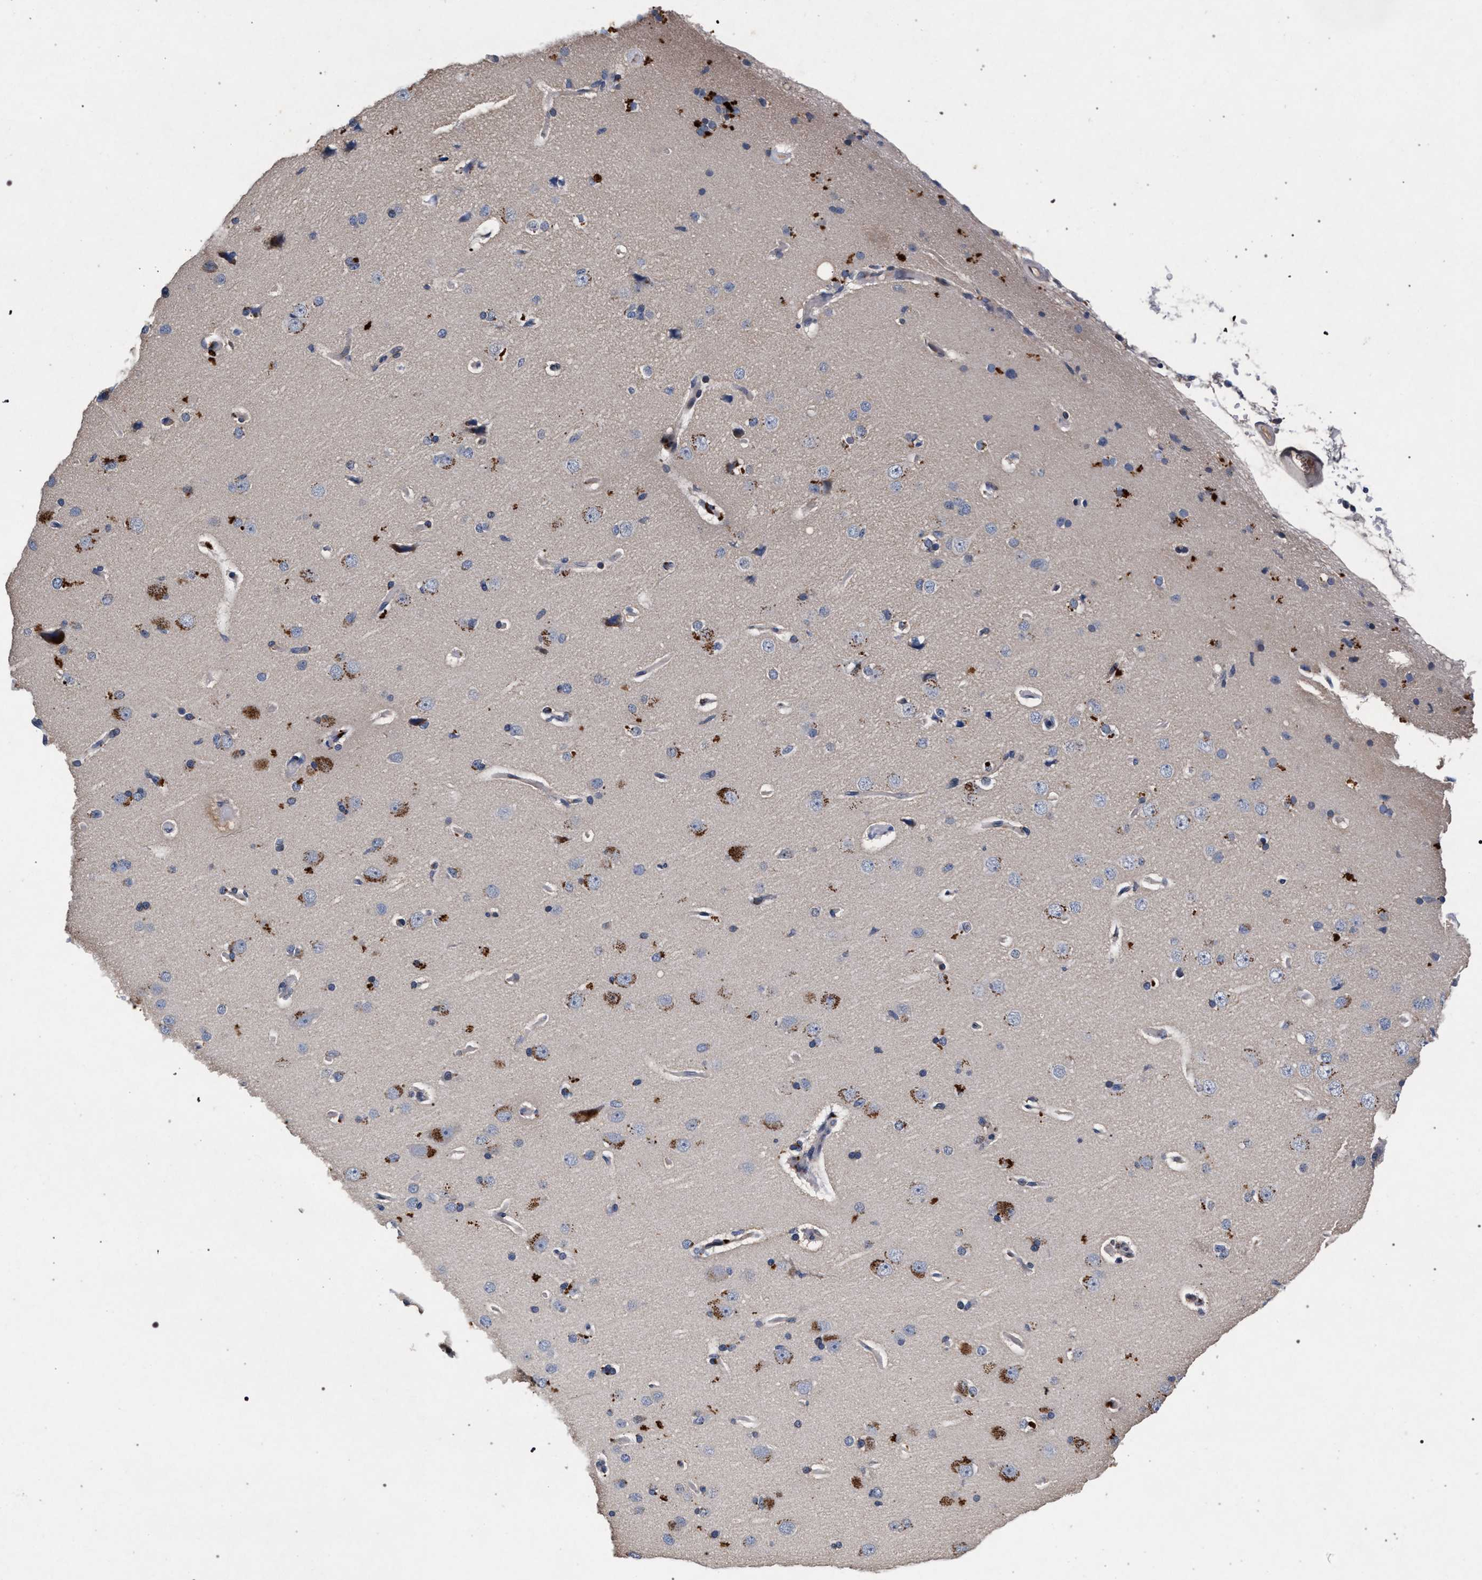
{"staining": {"intensity": "negative", "quantity": "none", "location": "none"}, "tissue": "cerebral cortex", "cell_type": "Endothelial cells", "image_type": "normal", "snomed": [{"axis": "morphology", "description": "Normal tissue, NOS"}, {"axis": "topography", "description": "Cerebral cortex"}], "caption": "This is an immunohistochemistry (IHC) photomicrograph of benign human cerebral cortex. There is no positivity in endothelial cells.", "gene": "NEK7", "patient": {"sex": "male", "age": 62}}